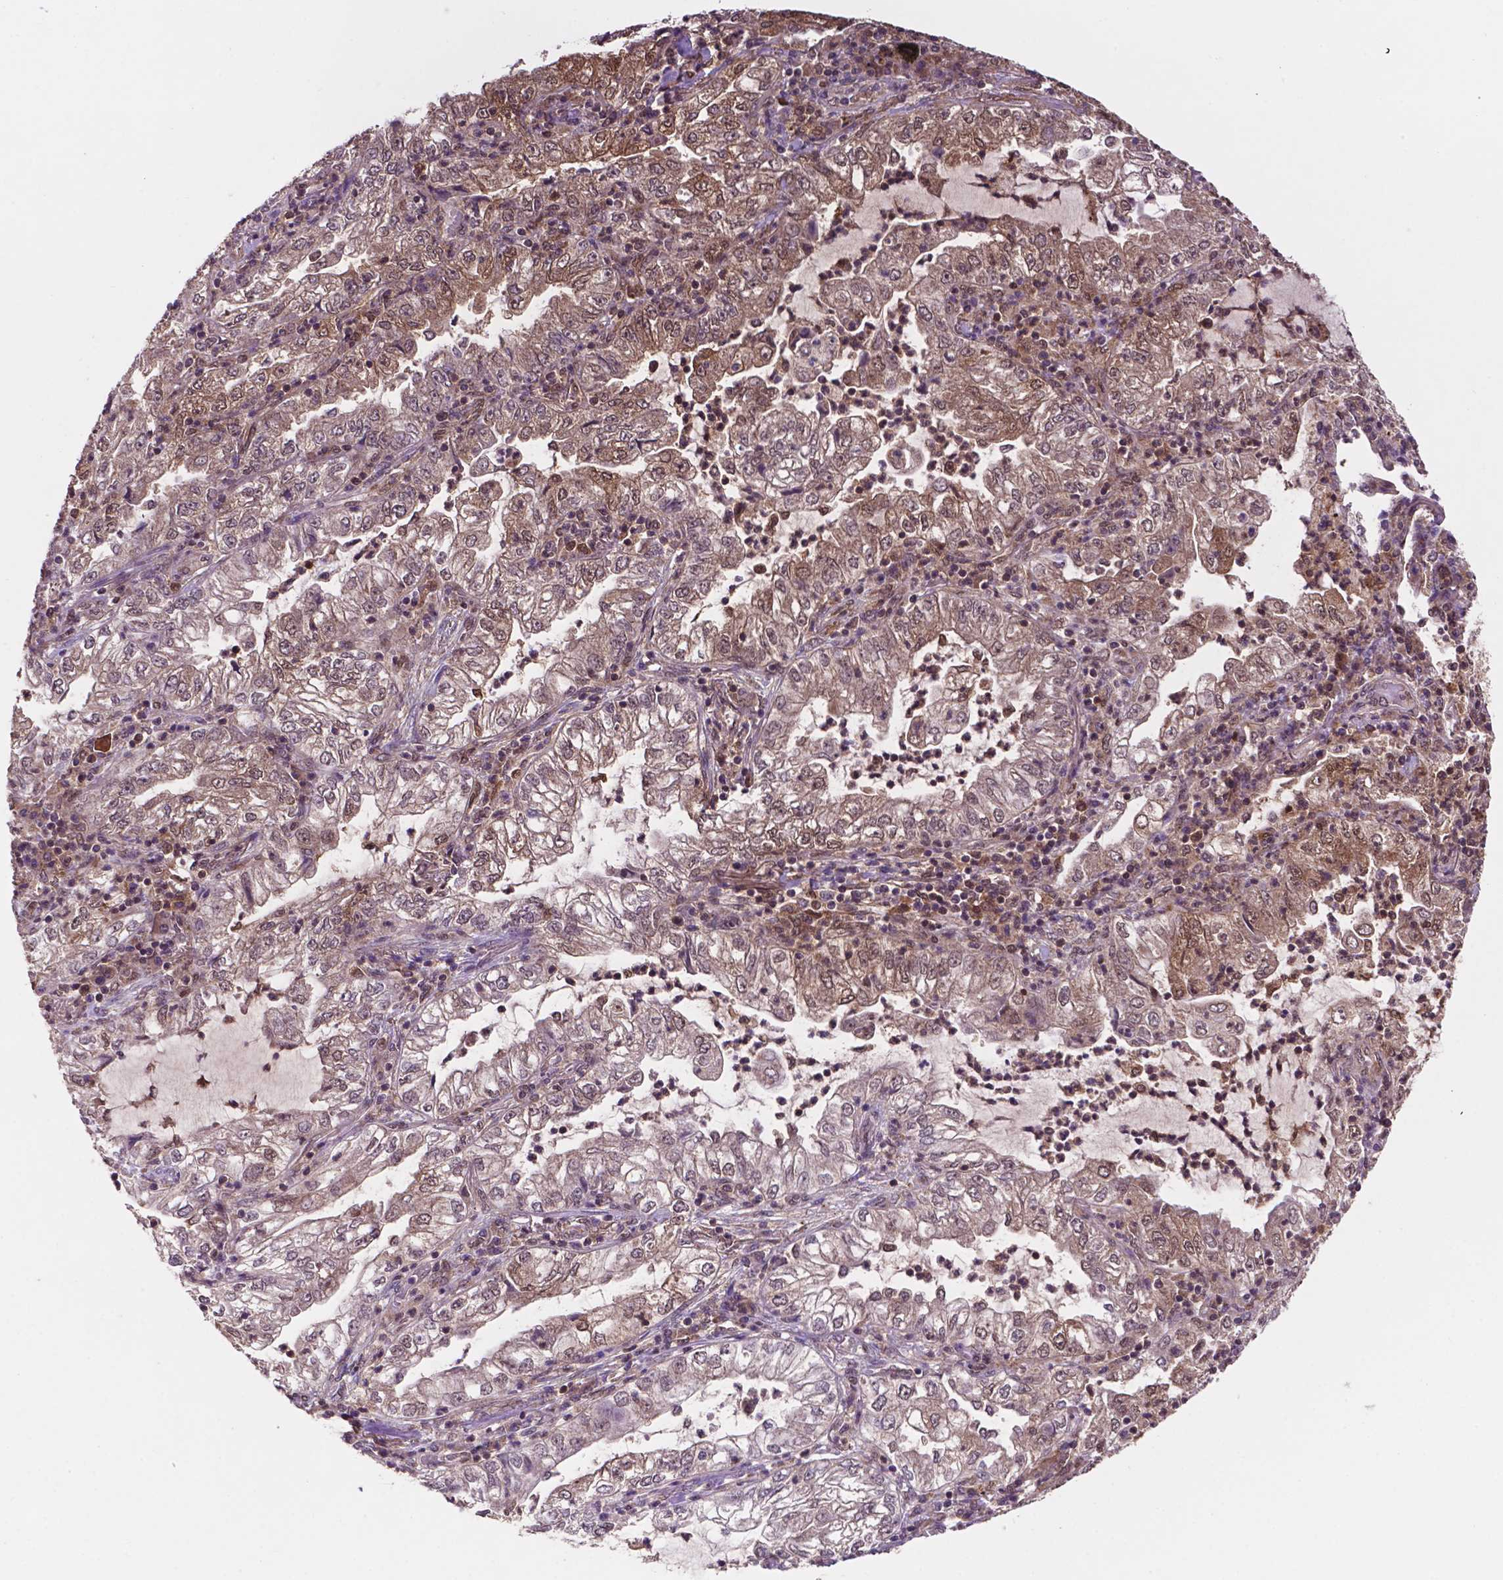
{"staining": {"intensity": "moderate", "quantity": "25%-75%", "location": "cytoplasmic/membranous,nuclear"}, "tissue": "lung cancer", "cell_type": "Tumor cells", "image_type": "cancer", "snomed": [{"axis": "morphology", "description": "Adenocarcinoma, NOS"}, {"axis": "topography", "description": "Lung"}], "caption": "Lung cancer (adenocarcinoma) tissue exhibits moderate cytoplasmic/membranous and nuclear expression in about 25%-75% of tumor cells, visualized by immunohistochemistry. (DAB IHC with brightfield microscopy, high magnification).", "gene": "UBE2L6", "patient": {"sex": "female", "age": 73}}